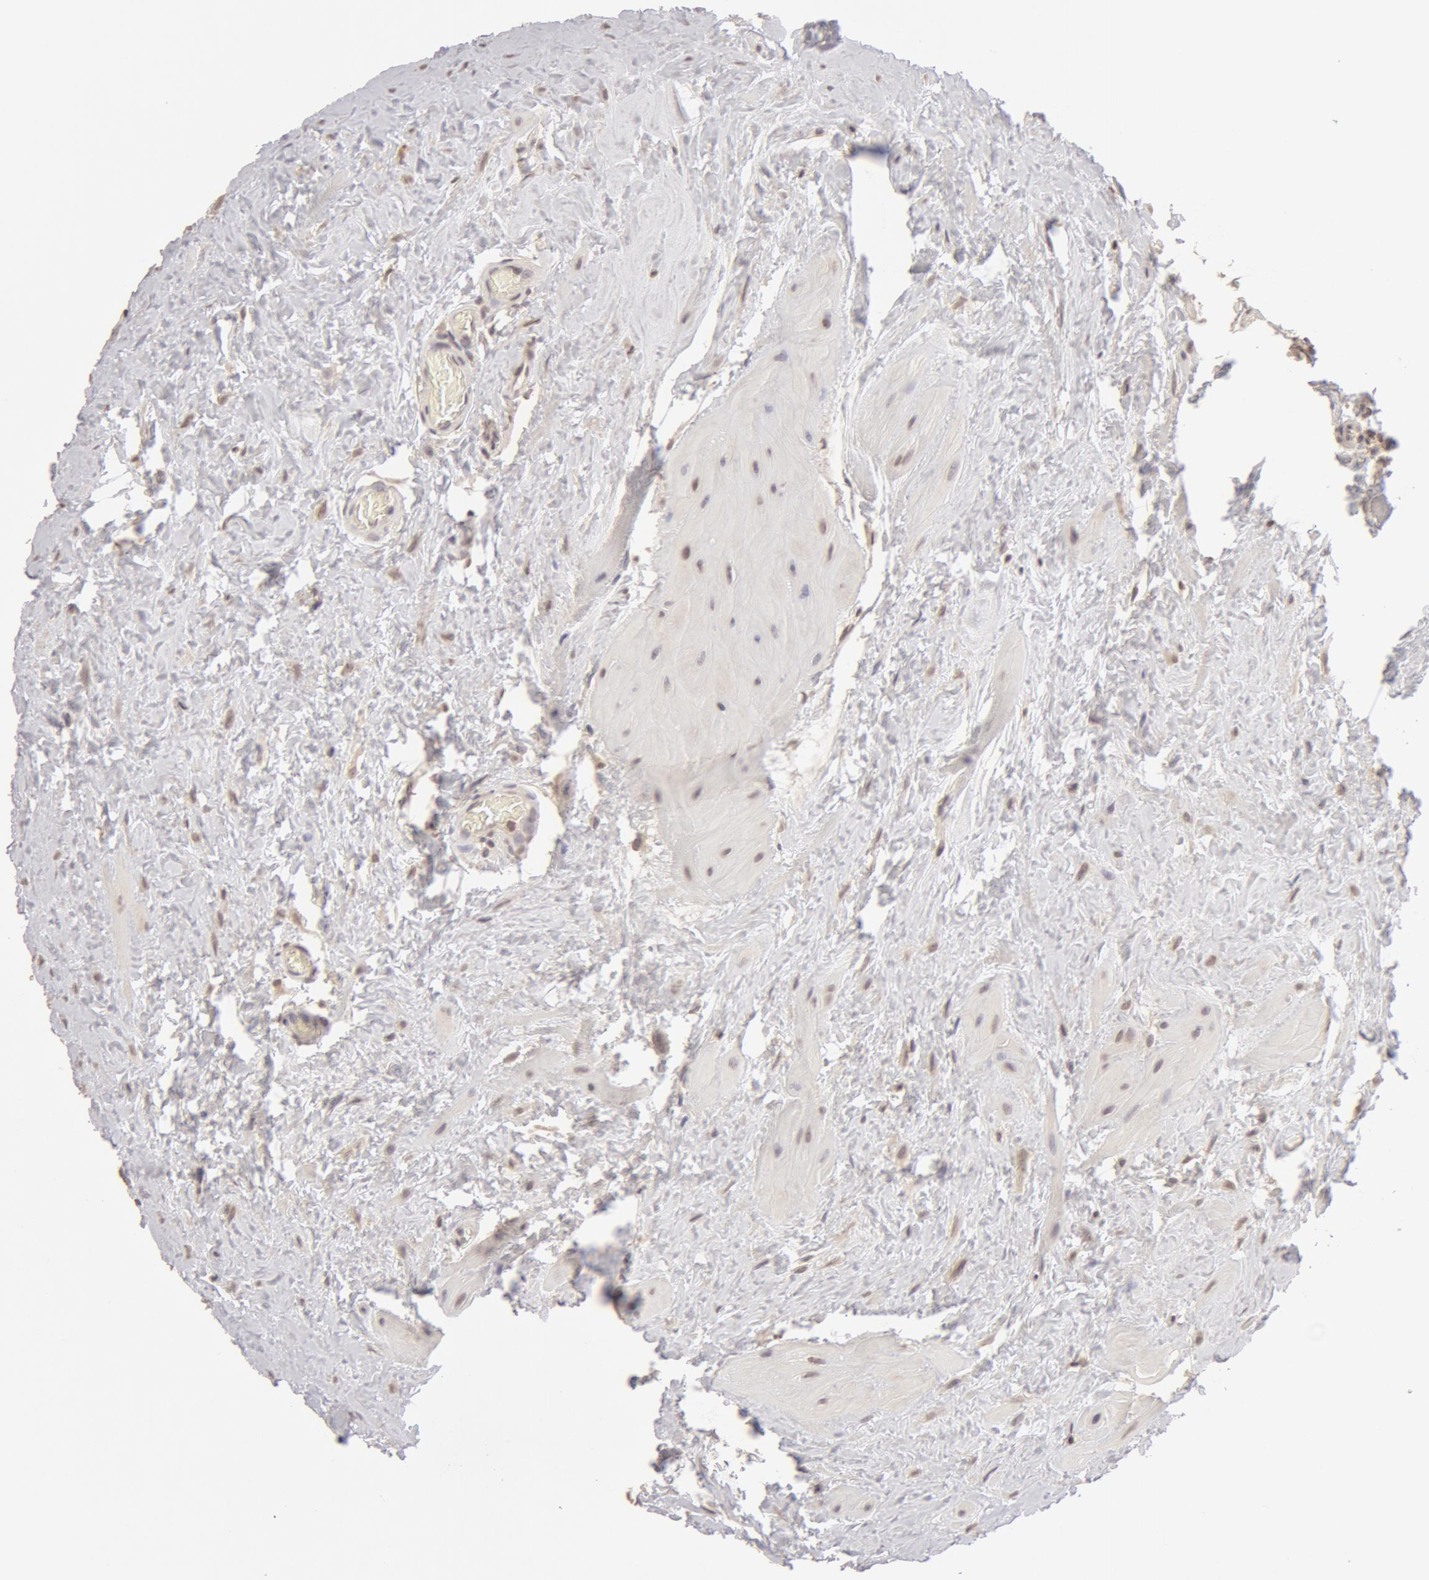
{"staining": {"intensity": "weak", "quantity": ">75%", "location": "cytoplasmic/membranous"}, "tissue": "epididymis", "cell_type": "Glandular cells", "image_type": "normal", "snomed": [{"axis": "morphology", "description": "Normal tissue, NOS"}, {"axis": "topography", "description": "Epididymis"}], "caption": "A brown stain labels weak cytoplasmic/membranous staining of a protein in glandular cells of benign epididymis. The staining was performed using DAB, with brown indicating positive protein expression. Nuclei are stained blue with hematoxylin.", "gene": "ADAM10", "patient": {"sex": "male", "age": 23}}